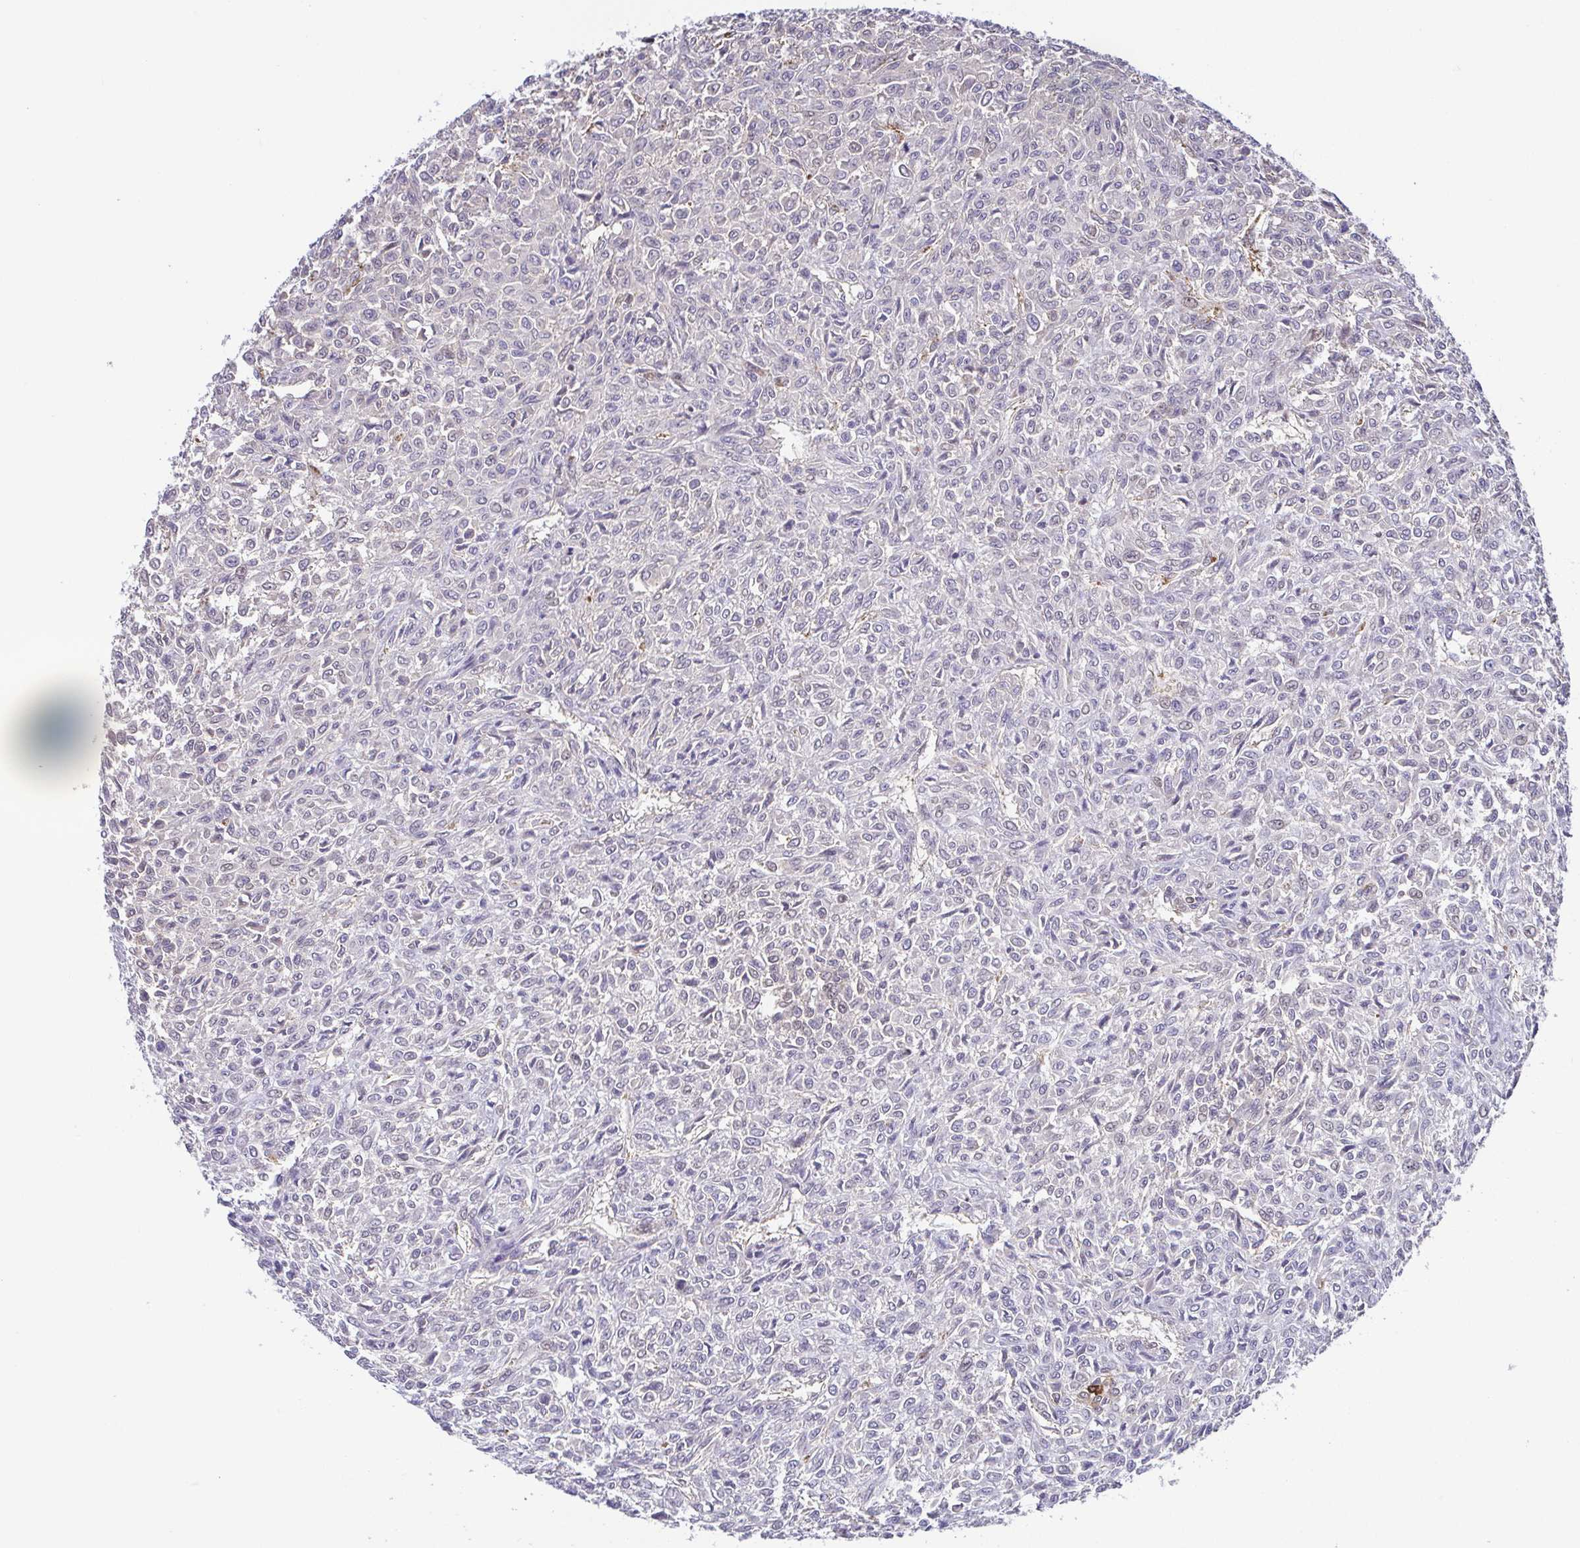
{"staining": {"intensity": "negative", "quantity": "none", "location": "none"}, "tissue": "renal cancer", "cell_type": "Tumor cells", "image_type": "cancer", "snomed": [{"axis": "morphology", "description": "Adenocarcinoma, NOS"}, {"axis": "topography", "description": "Kidney"}], "caption": "A high-resolution micrograph shows IHC staining of adenocarcinoma (renal), which demonstrates no significant staining in tumor cells.", "gene": "PREPL", "patient": {"sex": "male", "age": 58}}